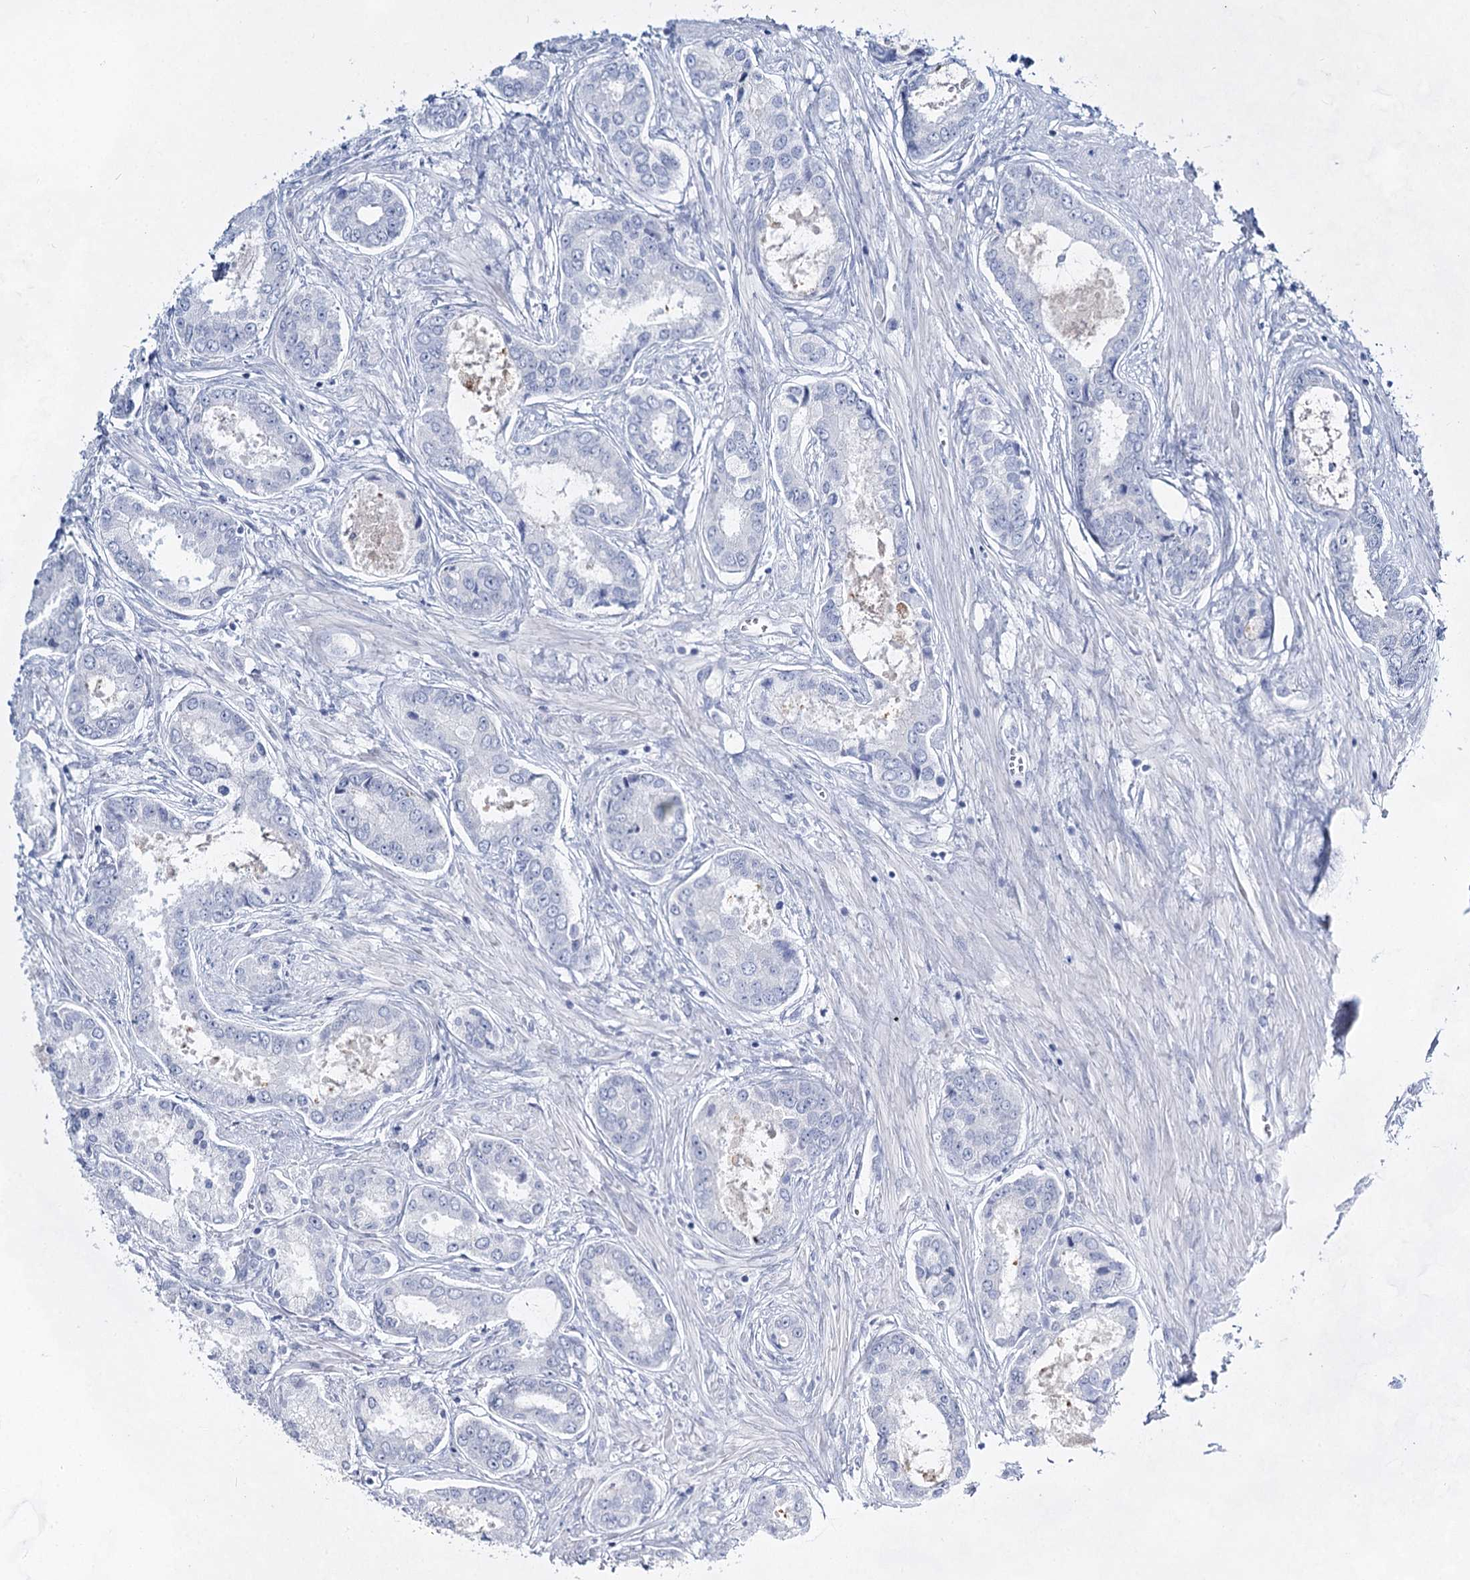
{"staining": {"intensity": "negative", "quantity": "none", "location": "none"}, "tissue": "prostate cancer", "cell_type": "Tumor cells", "image_type": "cancer", "snomed": [{"axis": "morphology", "description": "Adenocarcinoma, Low grade"}, {"axis": "topography", "description": "Prostate"}], "caption": "There is no significant expression in tumor cells of low-grade adenocarcinoma (prostate).", "gene": "SLC17A2", "patient": {"sex": "male", "age": 68}}